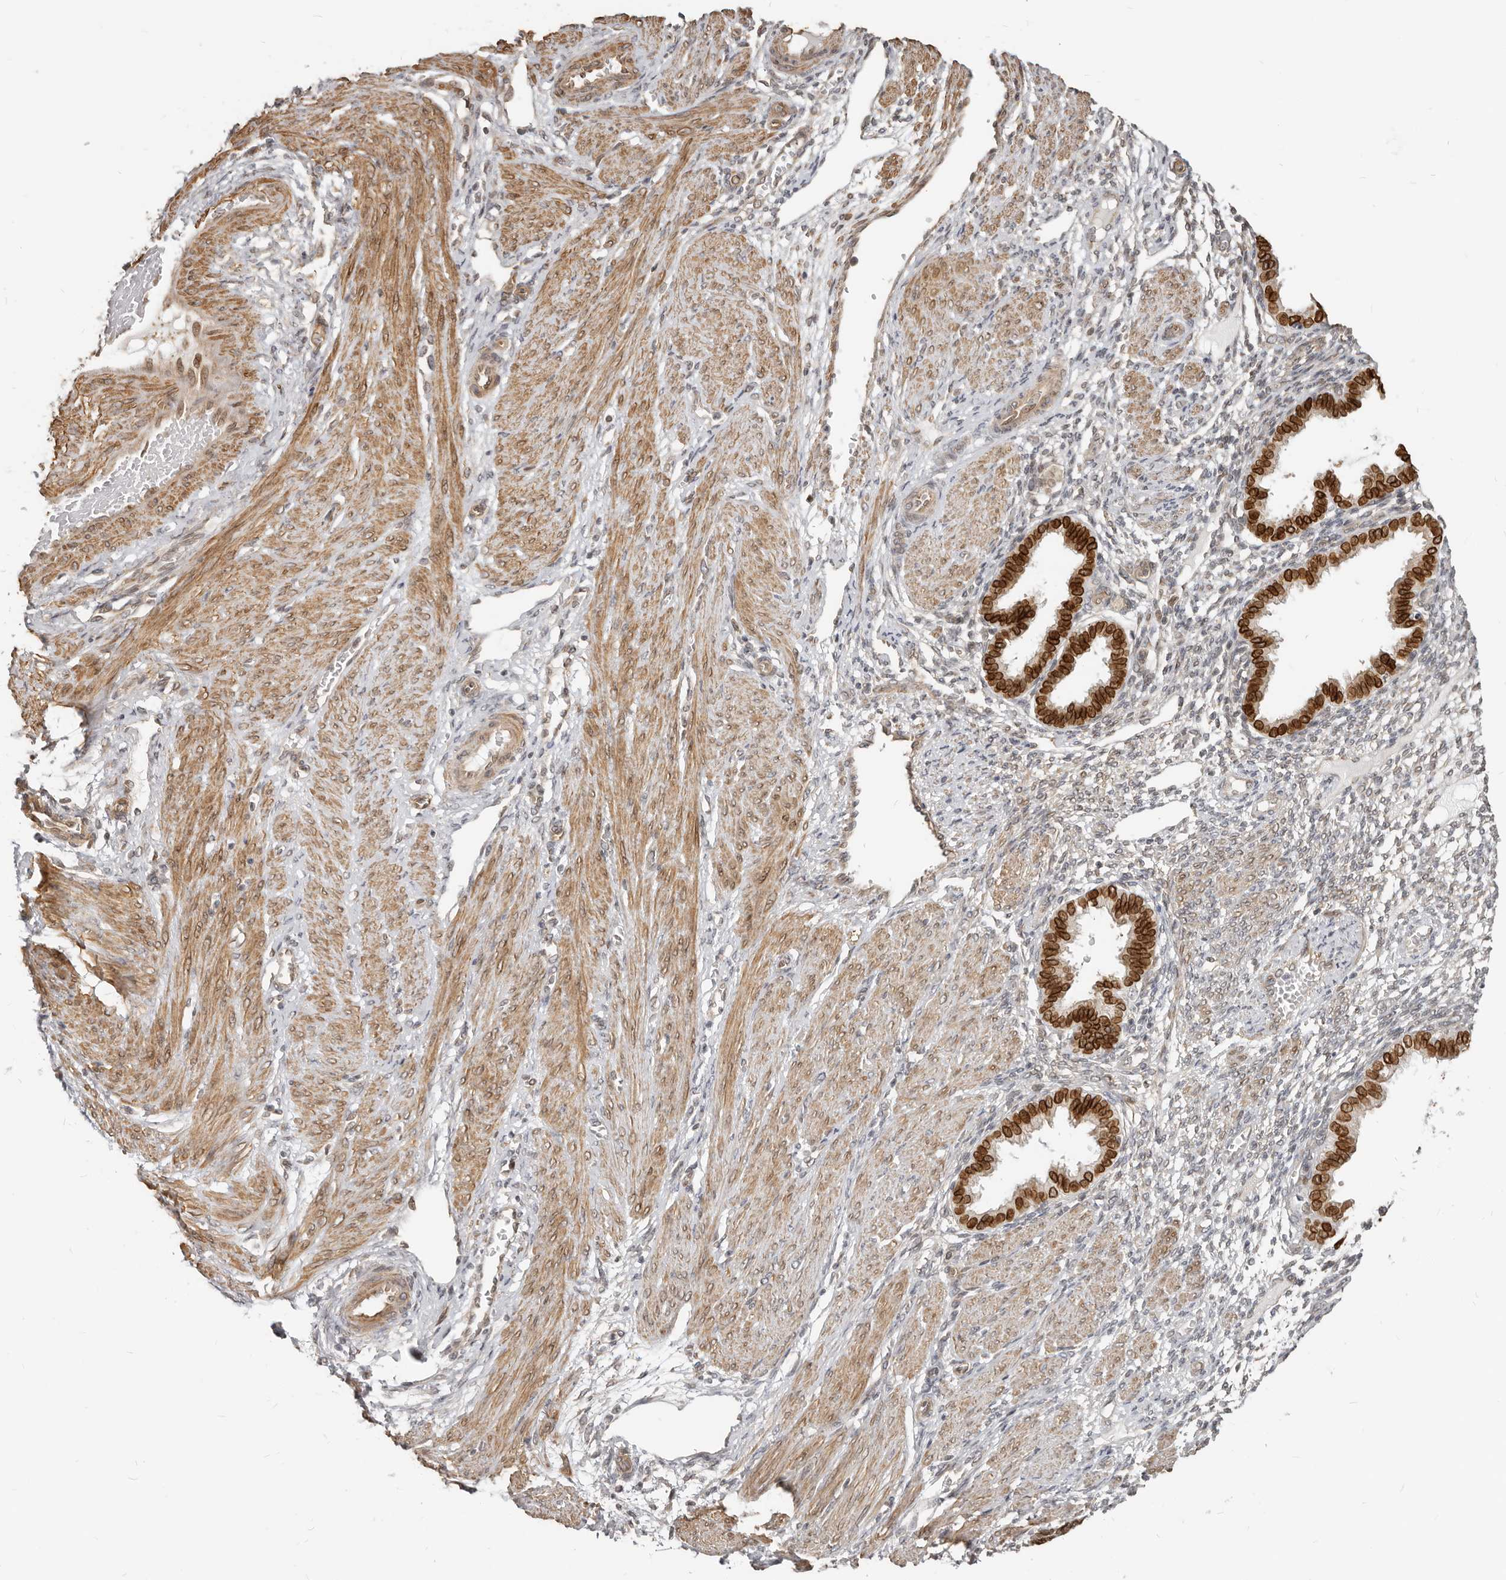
{"staining": {"intensity": "negative", "quantity": "none", "location": "none"}, "tissue": "endometrium", "cell_type": "Cells in endometrial stroma", "image_type": "normal", "snomed": [{"axis": "morphology", "description": "Normal tissue, NOS"}, {"axis": "topography", "description": "Endometrium"}], "caption": "High magnification brightfield microscopy of normal endometrium stained with DAB (3,3'-diaminobenzidine) (brown) and counterstained with hematoxylin (blue): cells in endometrial stroma show no significant expression. (Immunohistochemistry (ihc), brightfield microscopy, high magnification).", "gene": "NUP153", "patient": {"sex": "female", "age": 33}}